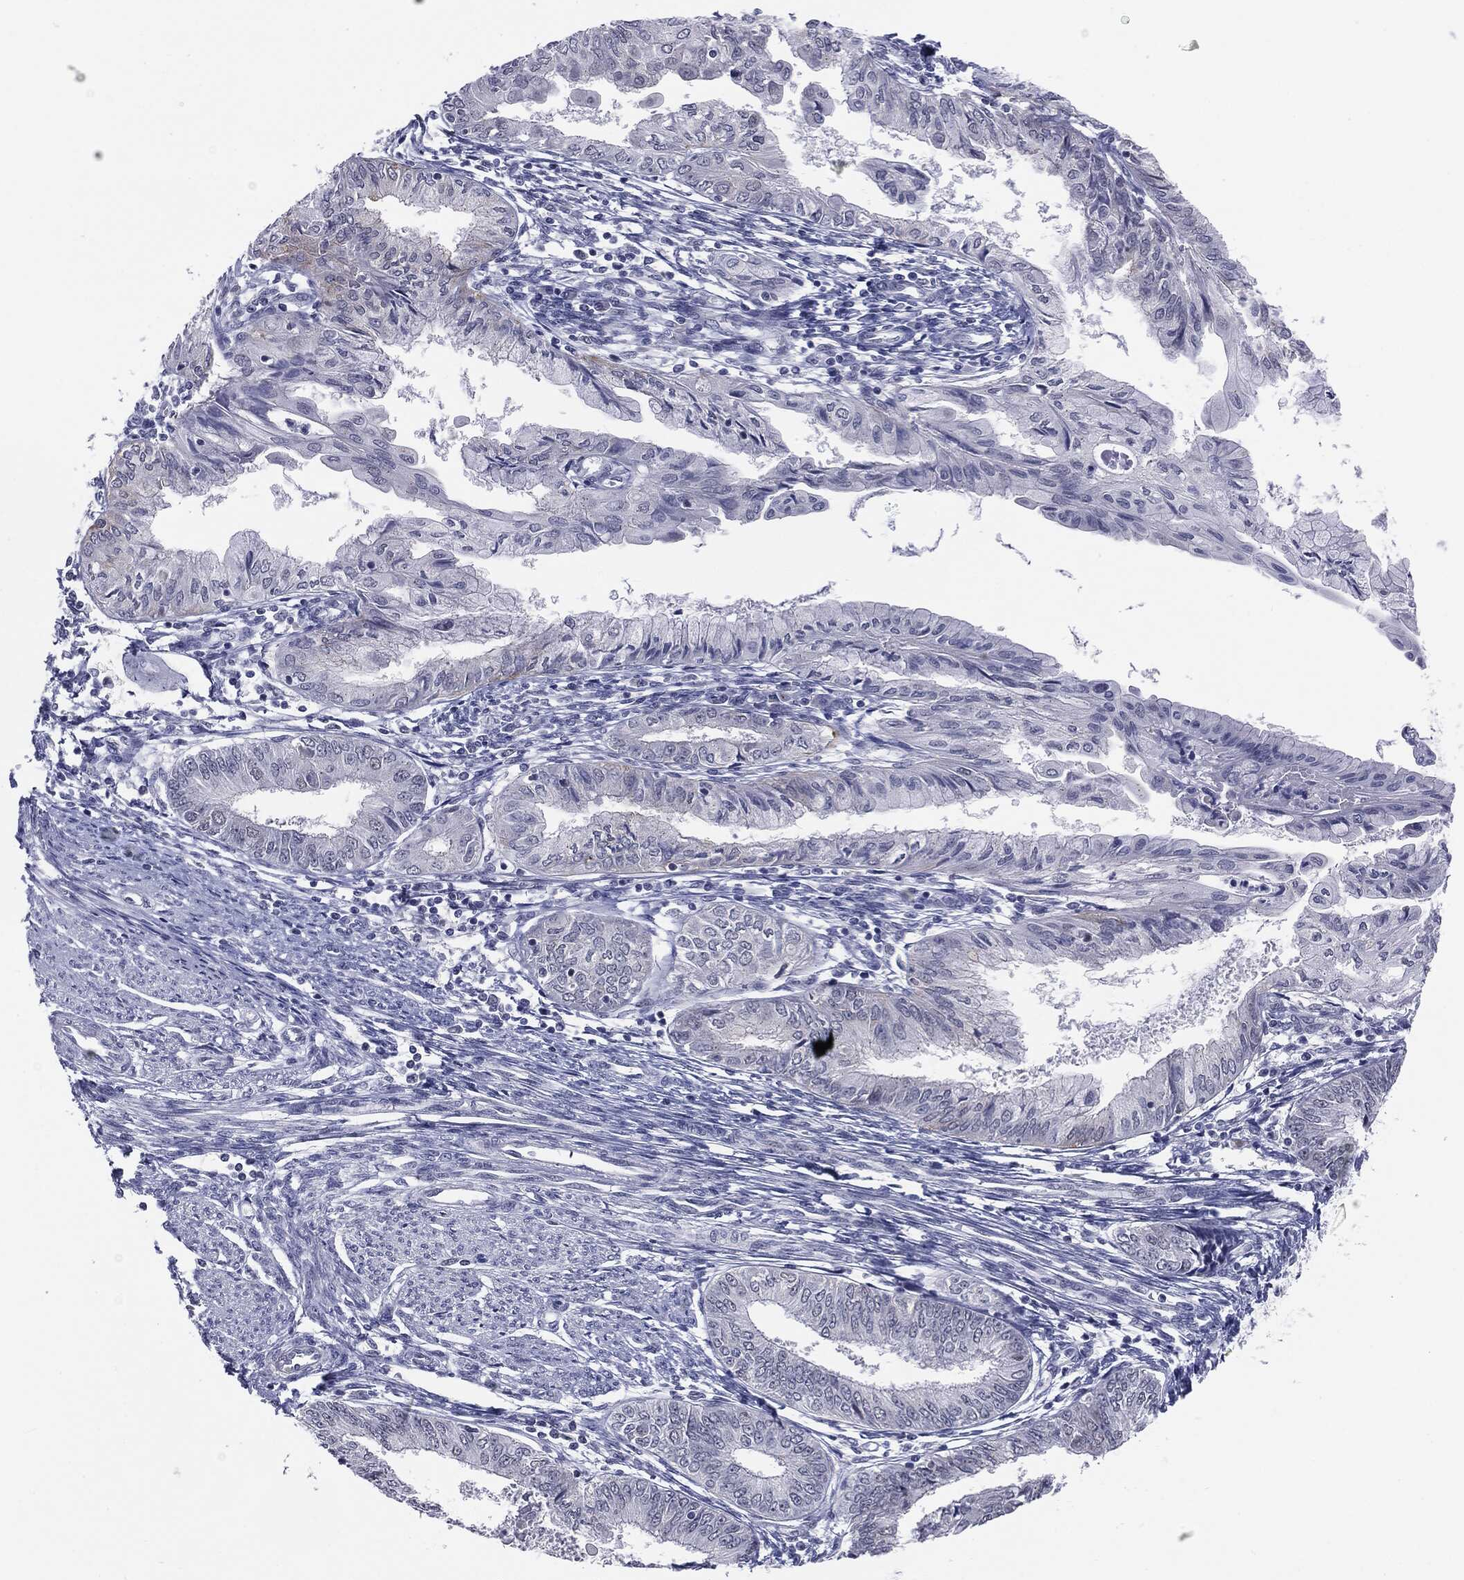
{"staining": {"intensity": "negative", "quantity": "none", "location": "none"}, "tissue": "endometrial cancer", "cell_type": "Tumor cells", "image_type": "cancer", "snomed": [{"axis": "morphology", "description": "Adenocarcinoma, NOS"}, {"axis": "topography", "description": "Endometrium"}], "caption": "Immunohistochemistry (IHC) micrograph of neoplastic tissue: adenocarcinoma (endometrial) stained with DAB (3,3'-diaminobenzidine) exhibits no significant protein staining in tumor cells.", "gene": "SLC5A5", "patient": {"sex": "female", "age": 68}}